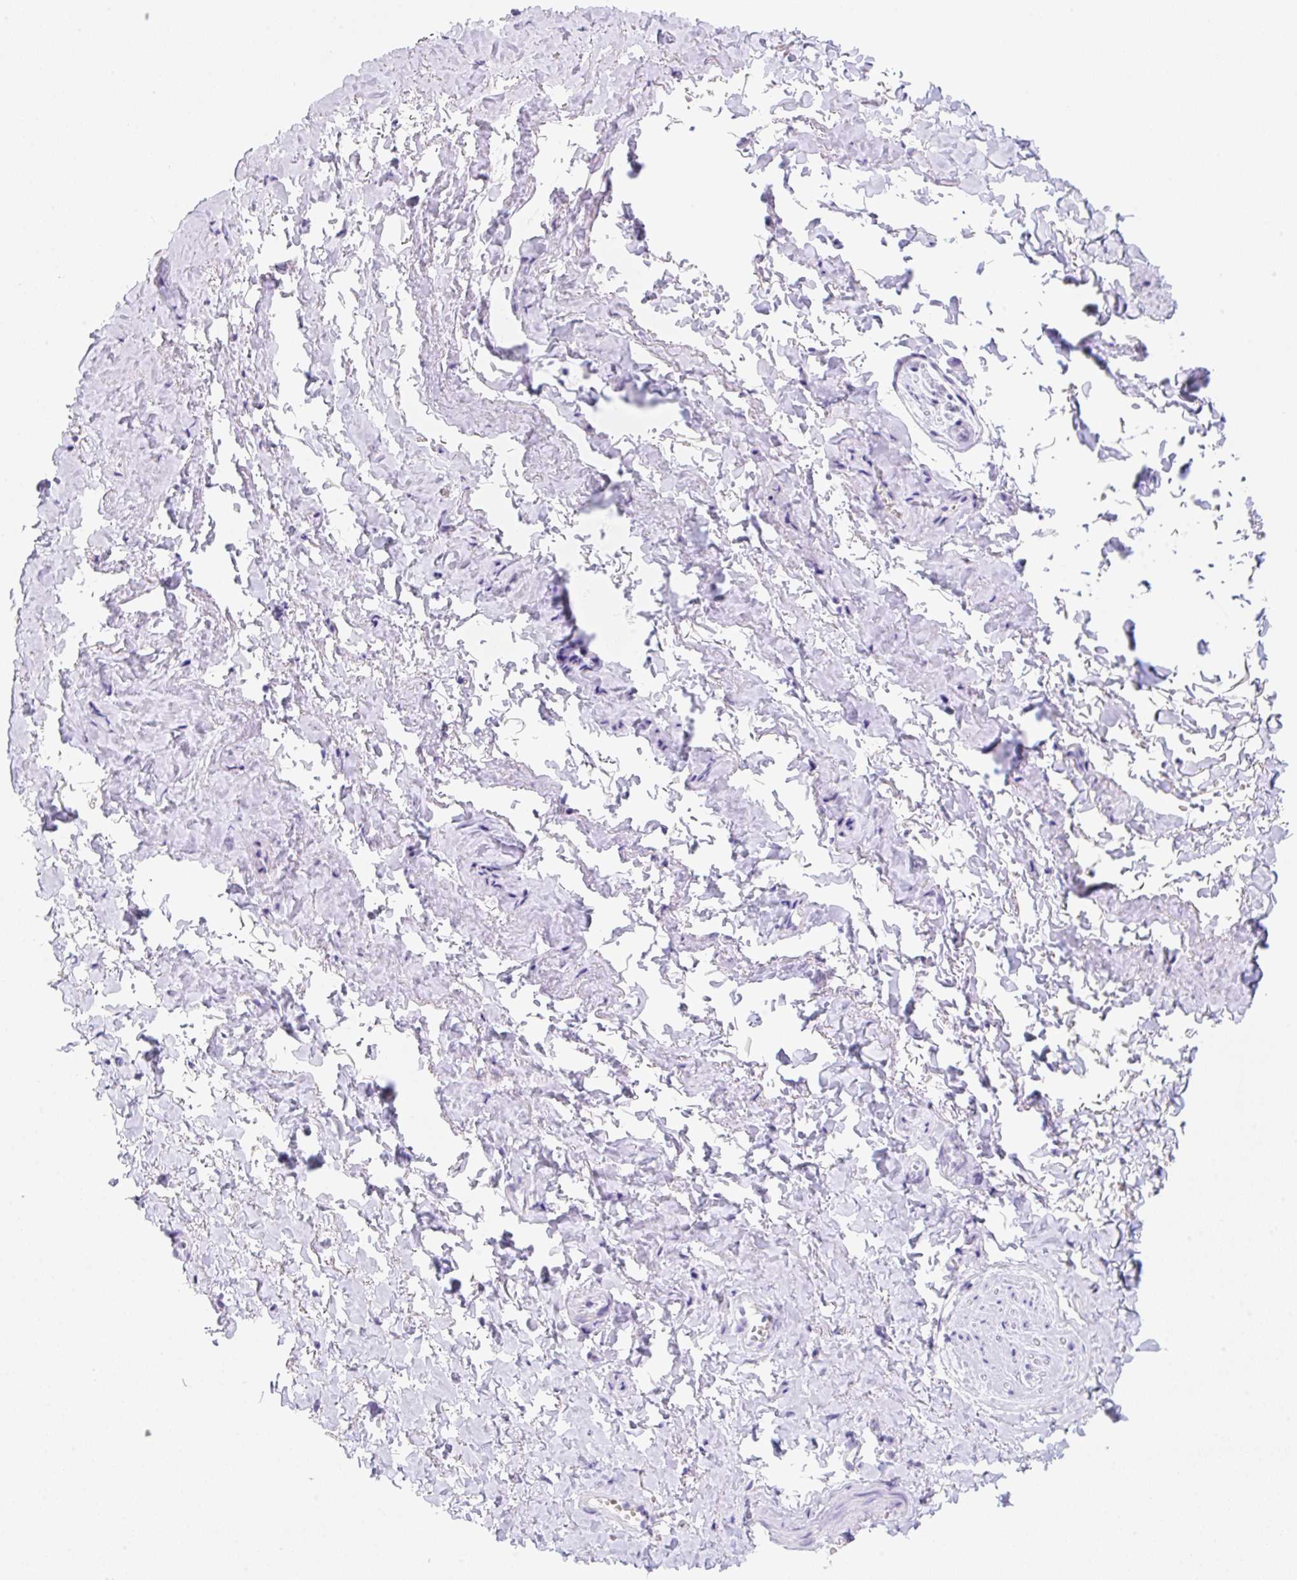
{"staining": {"intensity": "negative", "quantity": "none", "location": "none"}, "tissue": "adipose tissue", "cell_type": "Adipocytes", "image_type": "normal", "snomed": [{"axis": "morphology", "description": "Normal tissue, NOS"}, {"axis": "topography", "description": "Vulva"}, {"axis": "topography", "description": "Vagina"}, {"axis": "topography", "description": "Peripheral nerve tissue"}], "caption": "The image shows no significant staining in adipocytes of adipose tissue.", "gene": "KLK8", "patient": {"sex": "female", "age": 66}}